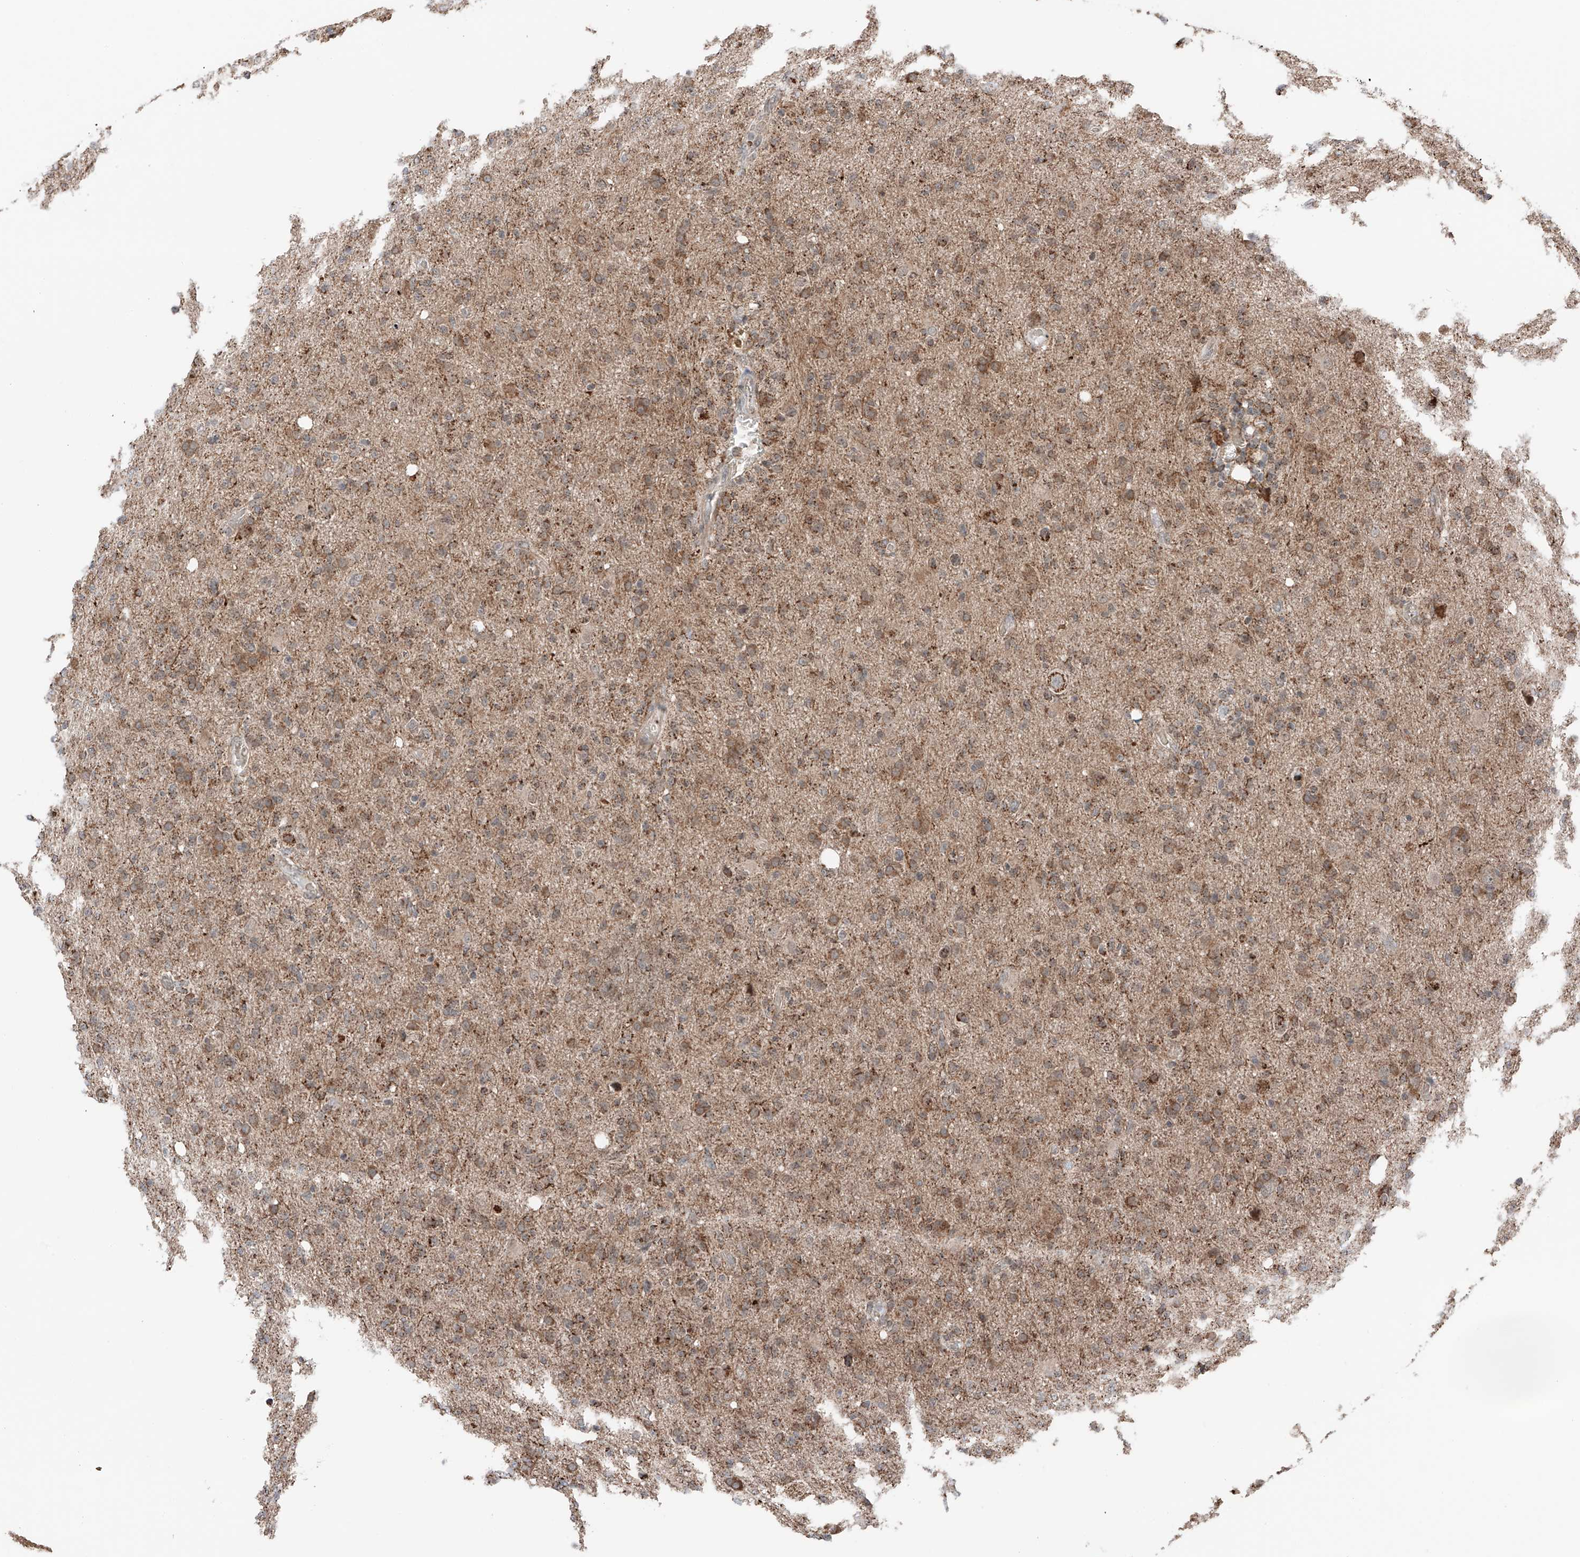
{"staining": {"intensity": "moderate", "quantity": ">75%", "location": "cytoplasmic/membranous"}, "tissue": "glioma", "cell_type": "Tumor cells", "image_type": "cancer", "snomed": [{"axis": "morphology", "description": "Glioma, malignant, High grade"}, {"axis": "topography", "description": "Brain"}], "caption": "The histopathology image exhibits staining of malignant glioma (high-grade), revealing moderate cytoplasmic/membranous protein staining (brown color) within tumor cells.", "gene": "ZSCAN29", "patient": {"sex": "female", "age": 57}}